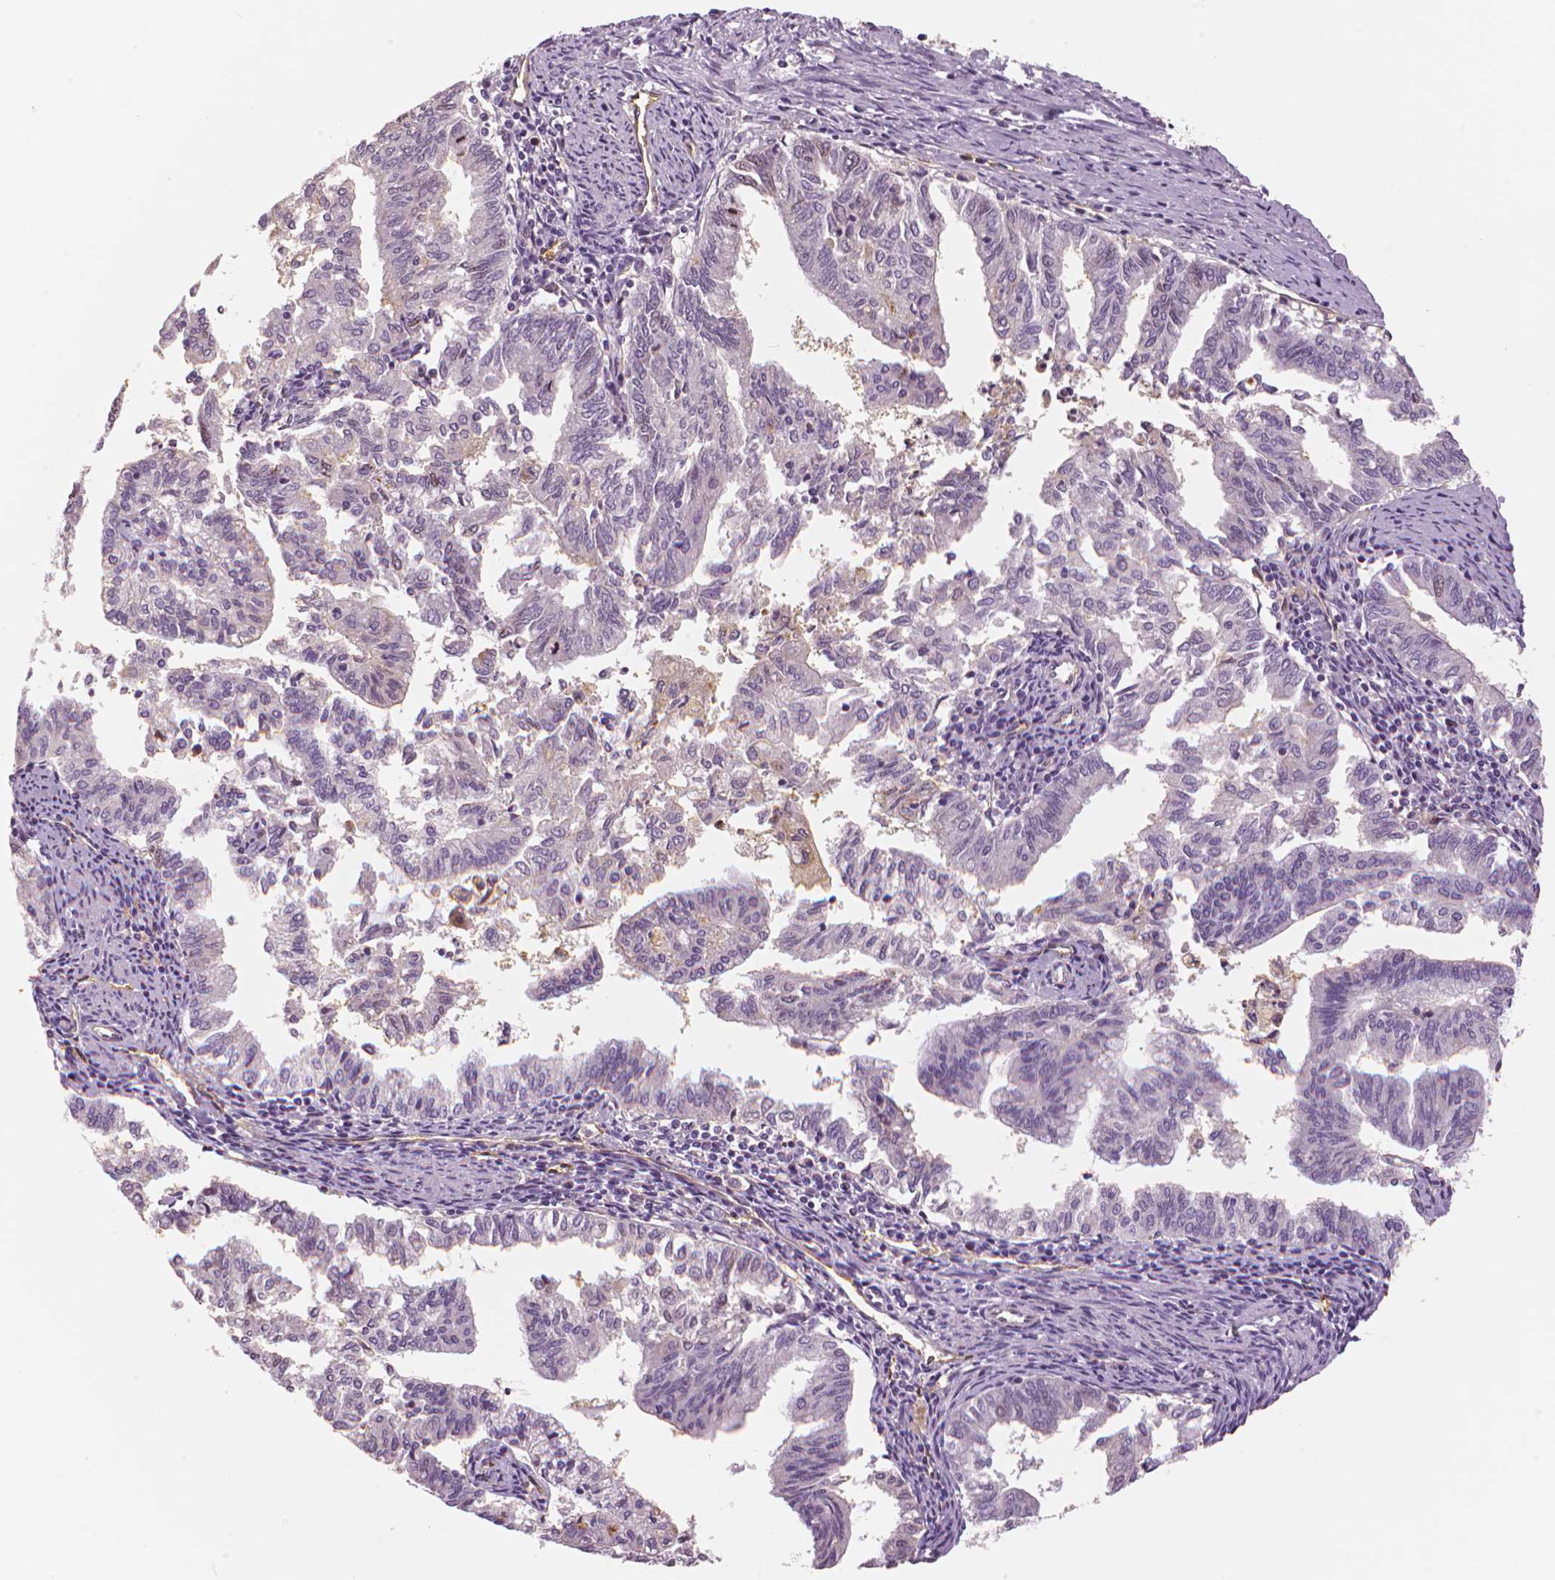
{"staining": {"intensity": "negative", "quantity": "none", "location": "none"}, "tissue": "endometrial cancer", "cell_type": "Tumor cells", "image_type": "cancer", "snomed": [{"axis": "morphology", "description": "Adenocarcinoma, NOS"}, {"axis": "topography", "description": "Endometrium"}], "caption": "This is a image of IHC staining of adenocarcinoma (endometrial), which shows no positivity in tumor cells. The staining is performed using DAB (3,3'-diaminobenzidine) brown chromogen with nuclei counter-stained in using hematoxylin.", "gene": "MKI67", "patient": {"sex": "female", "age": 79}}